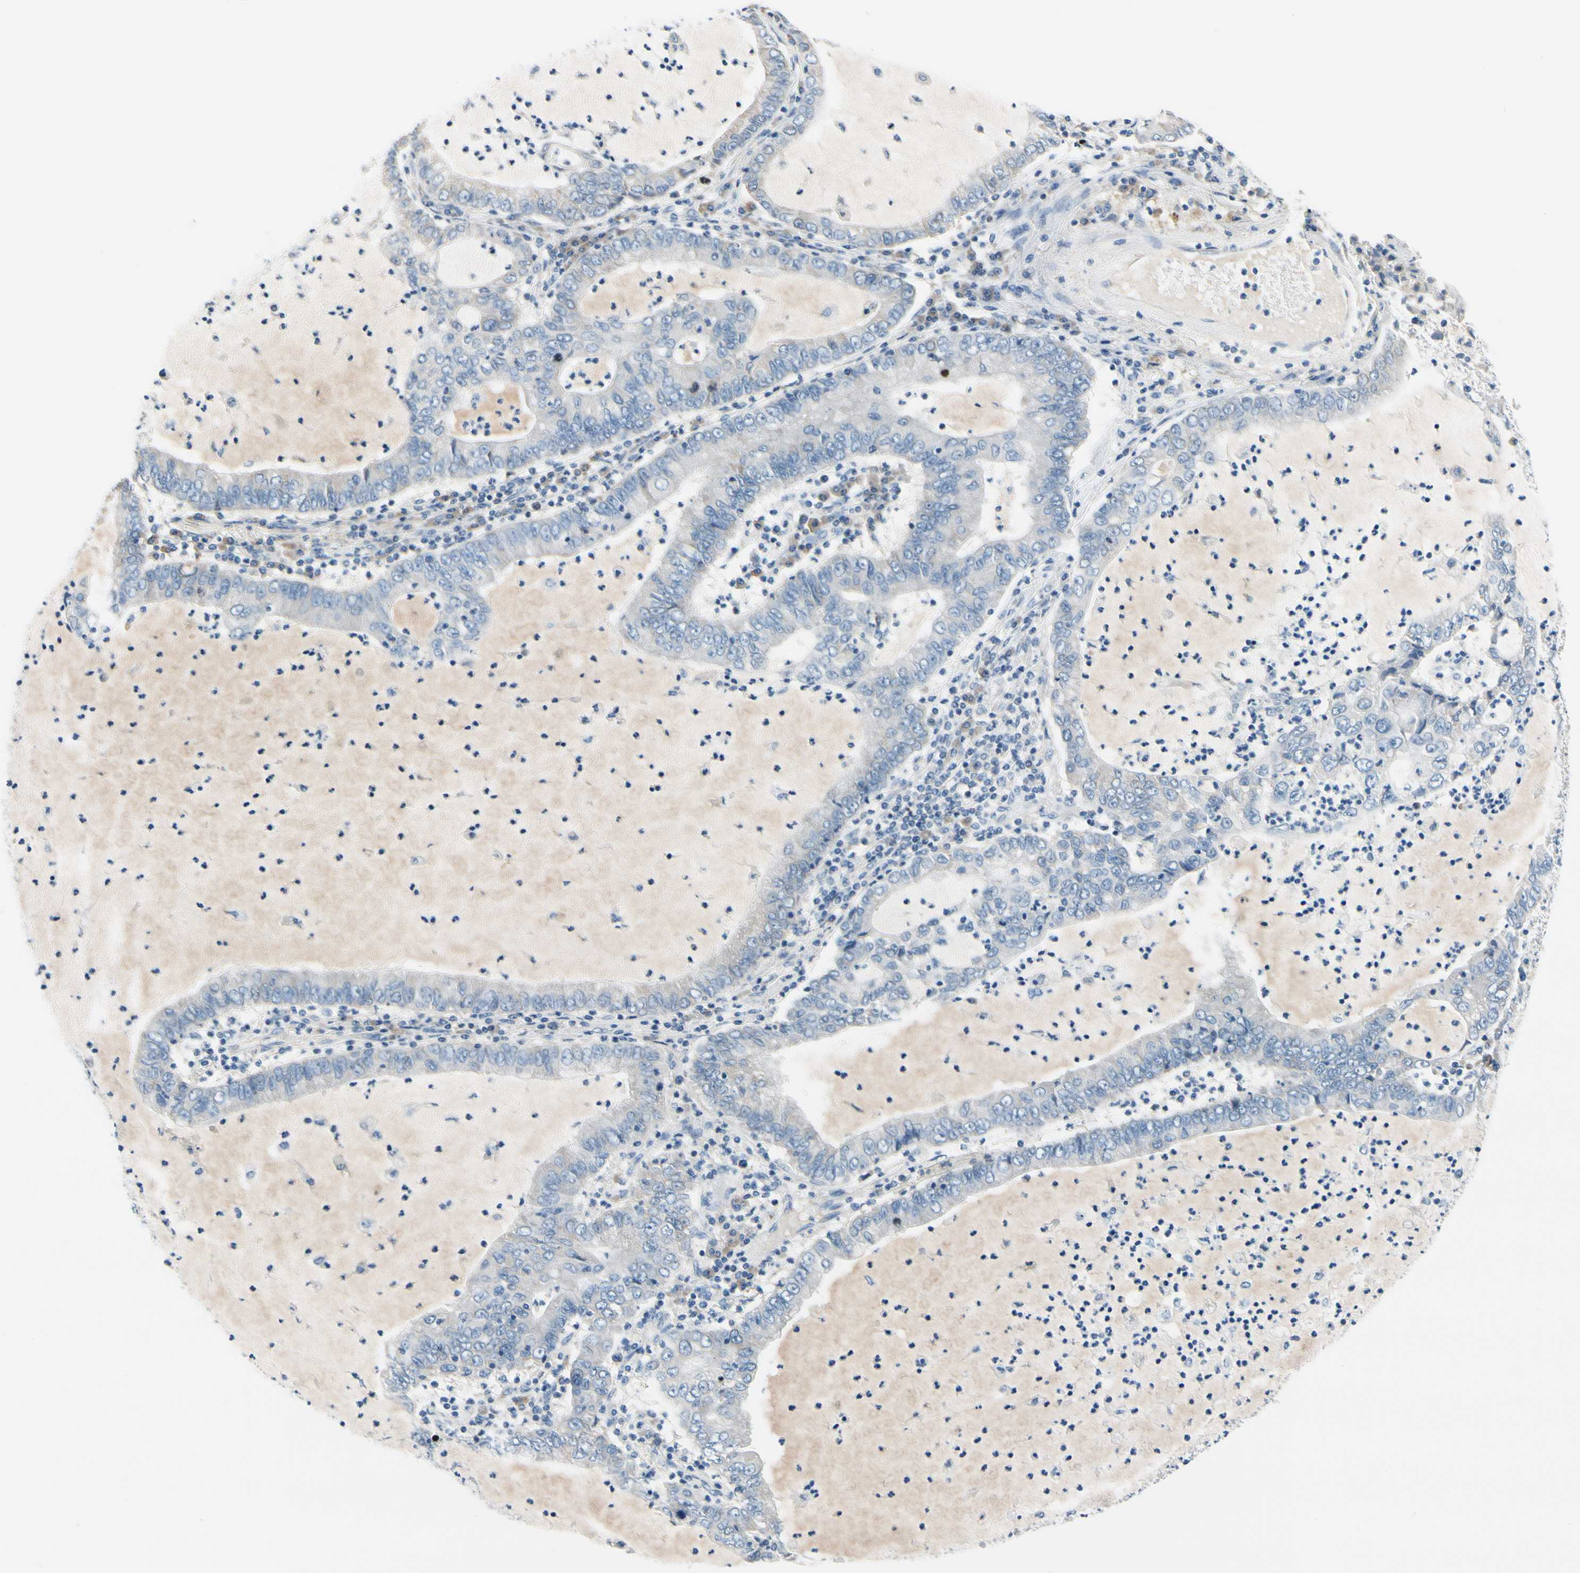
{"staining": {"intensity": "negative", "quantity": "none", "location": "none"}, "tissue": "lung cancer", "cell_type": "Tumor cells", "image_type": "cancer", "snomed": [{"axis": "morphology", "description": "Adenocarcinoma, NOS"}, {"axis": "topography", "description": "Lung"}], "caption": "Histopathology image shows no protein expression in tumor cells of lung cancer tissue. (DAB (3,3'-diaminobenzidine) IHC, high magnification).", "gene": "CKAP2", "patient": {"sex": "female", "age": 51}}